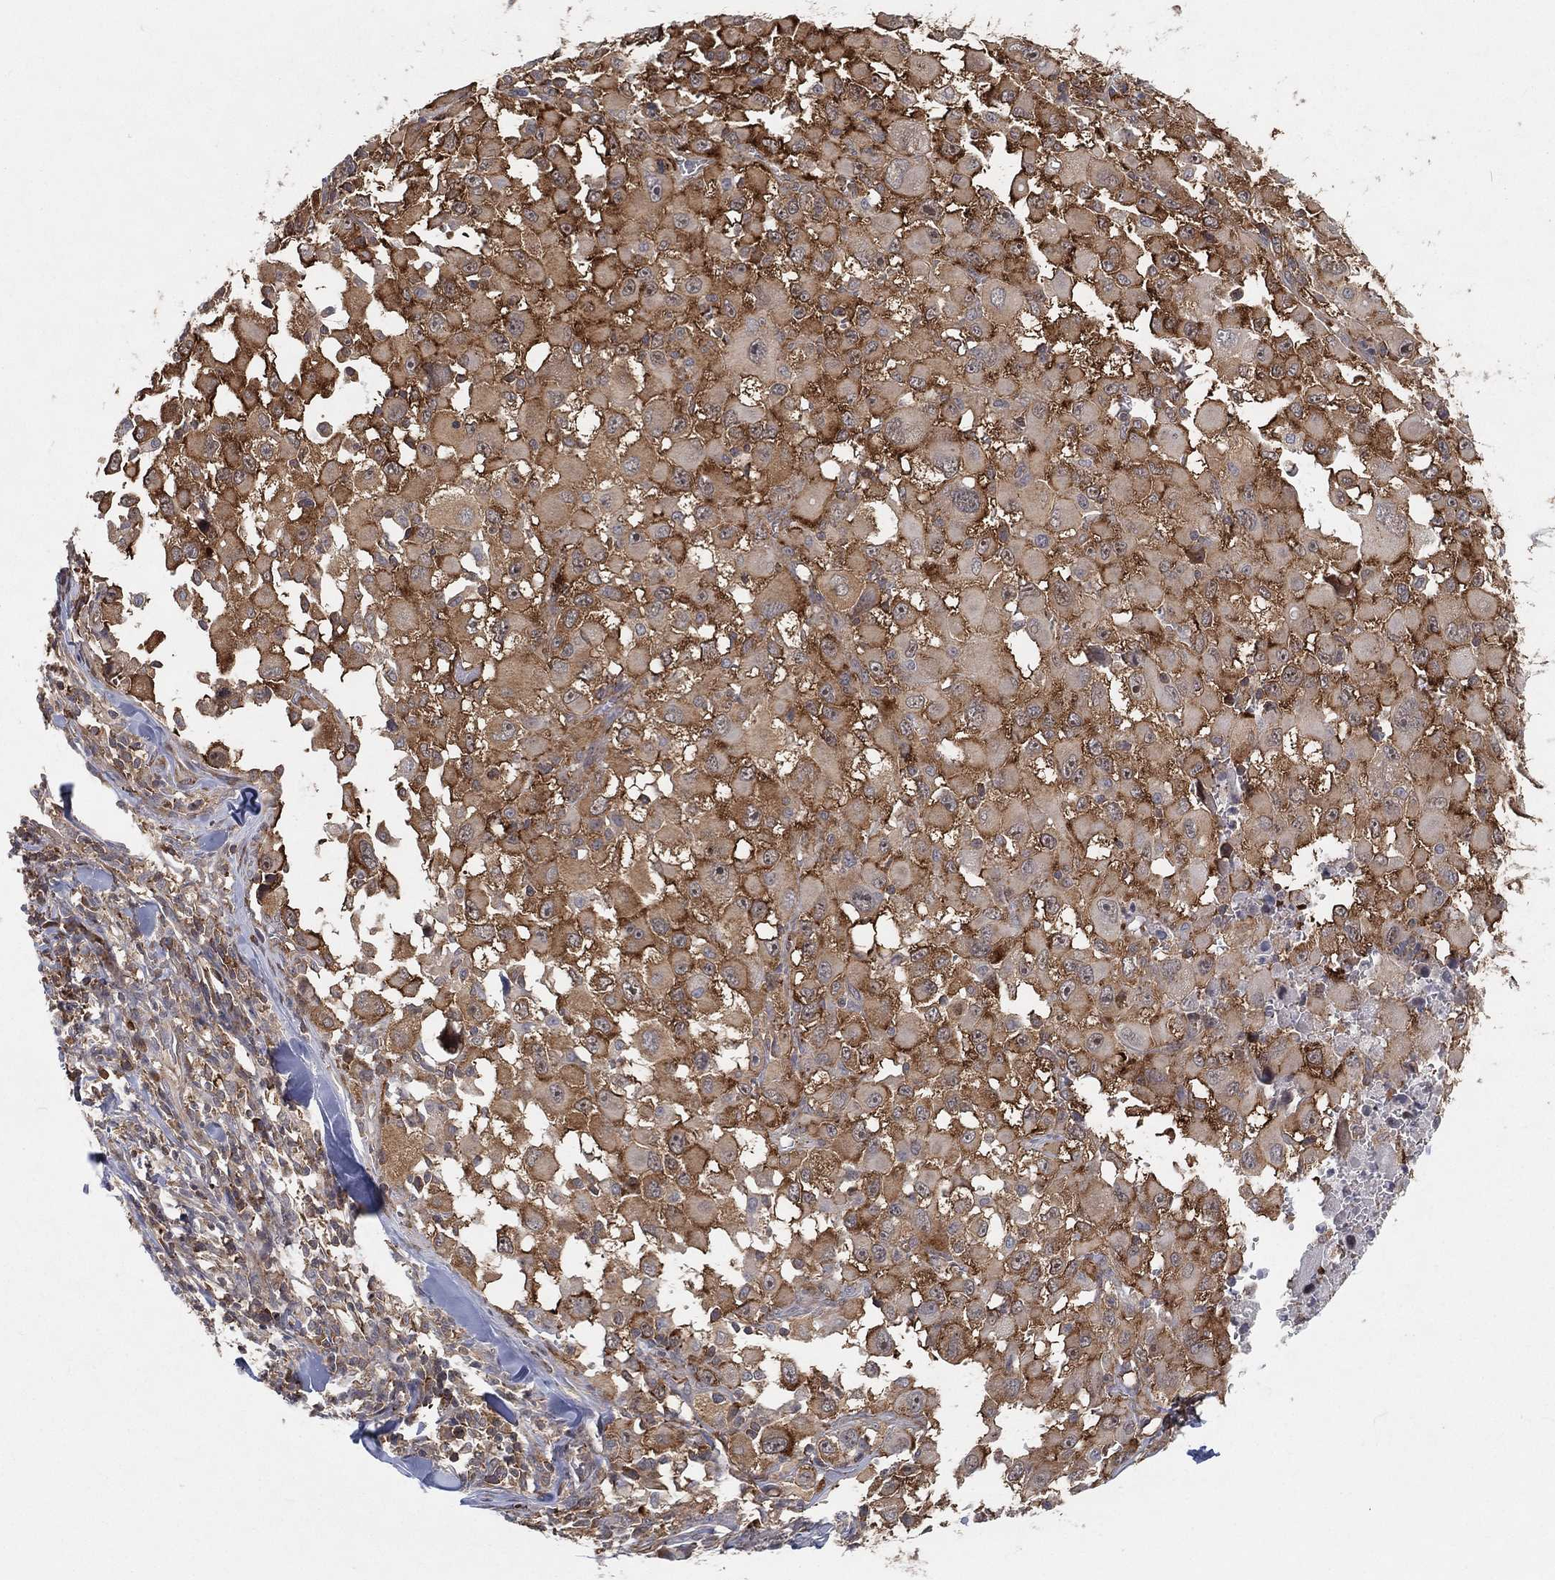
{"staining": {"intensity": "strong", "quantity": "25%-75%", "location": "cytoplasmic/membranous"}, "tissue": "melanoma", "cell_type": "Tumor cells", "image_type": "cancer", "snomed": [{"axis": "morphology", "description": "Malignant melanoma, Metastatic site"}, {"axis": "topography", "description": "Lymph node"}], "caption": "Malignant melanoma (metastatic site) stained with DAB IHC reveals high levels of strong cytoplasmic/membranous positivity in approximately 25%-75% of tumor cells.", "gene": "TMTC4", "patient": {"sex": "male", "age": 50}}